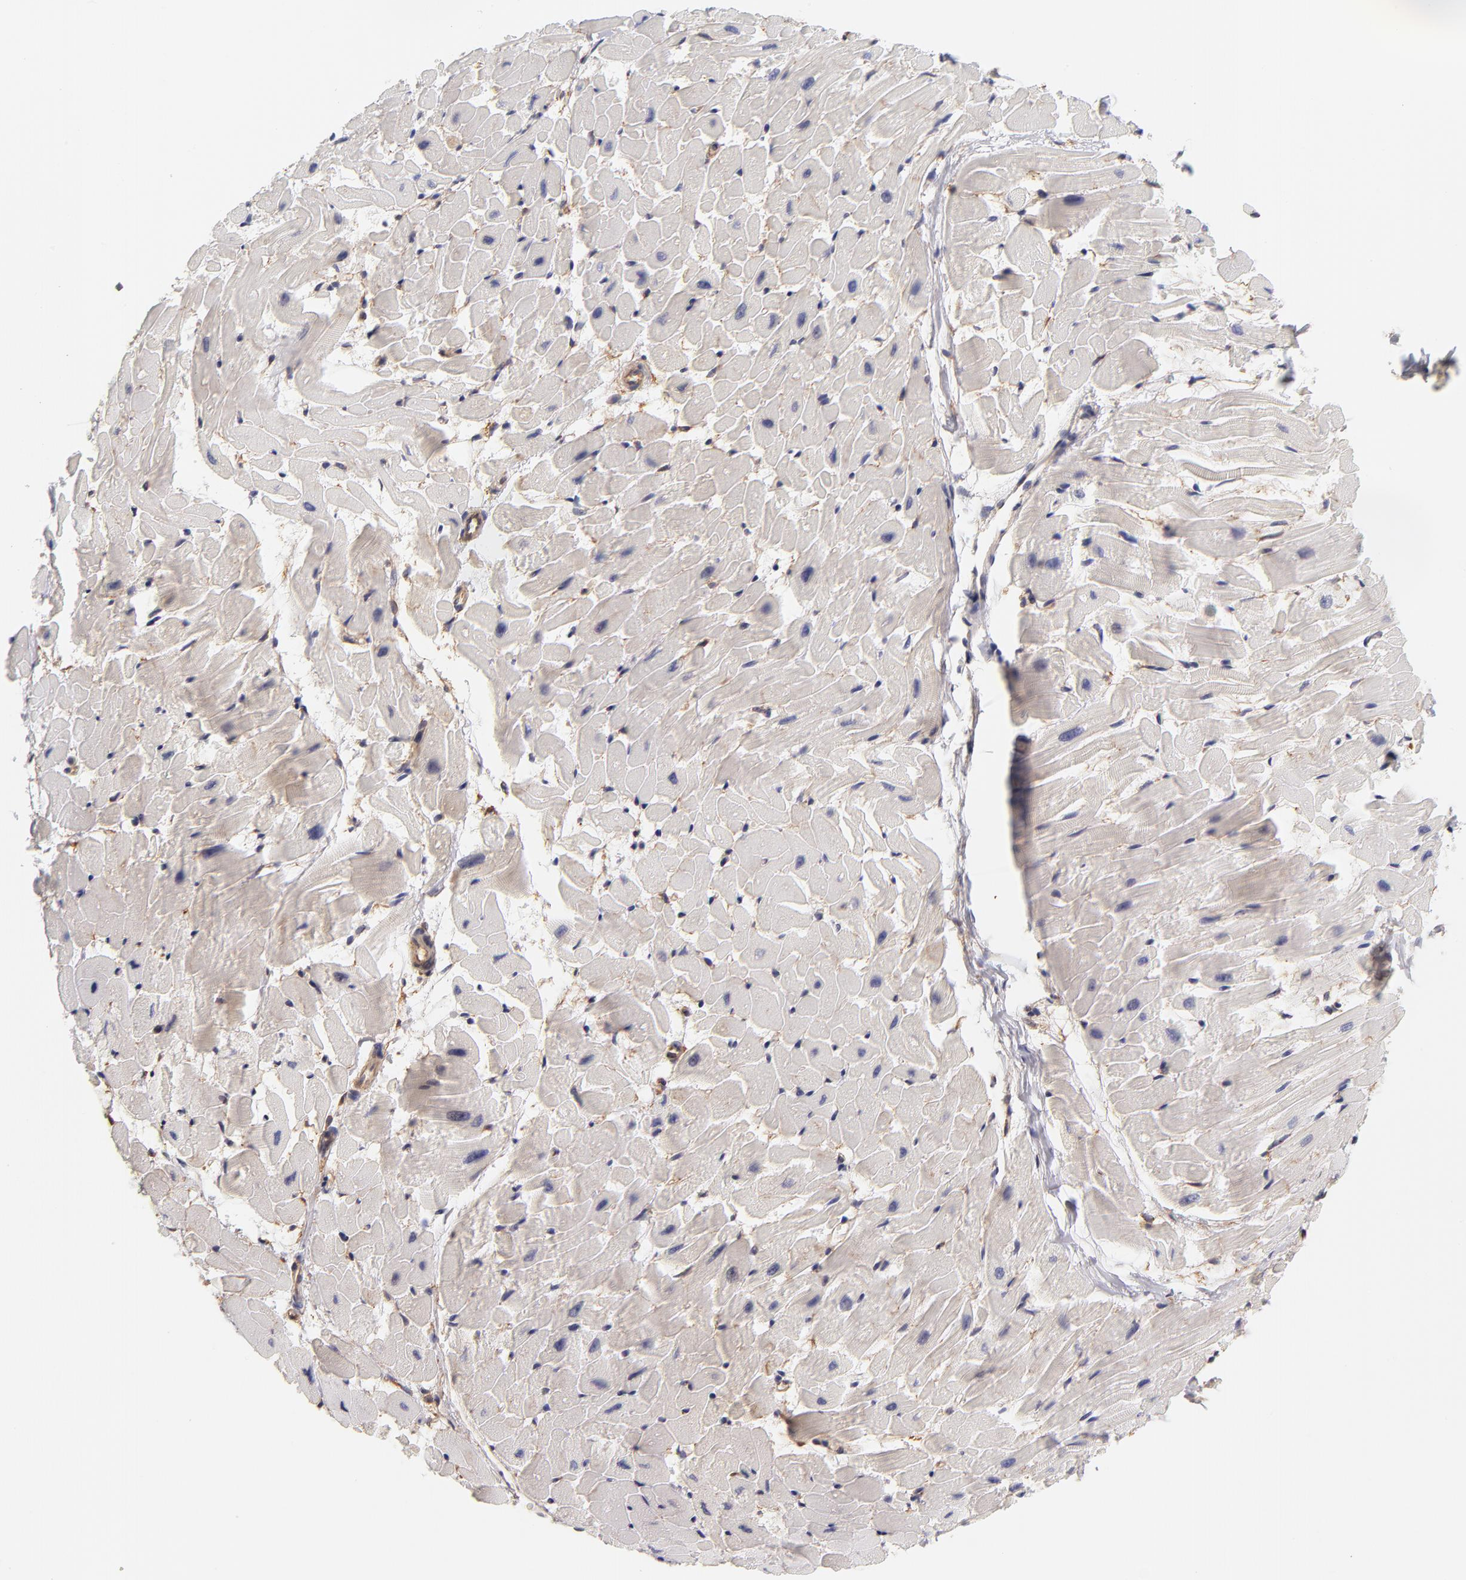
{"staining": {"intensity": "weak", "quantity": "25%-75%", "location": "cytoplasmic/membranous"}, "tissue": "heart muscle", "cell_type": "Cardiomyocytes", "image_type": "normal", "snomed": [{"axis": "morphology", "description": "Normal tissue, NOS"}, {"axis": "topography", "description": "Heart"}], "caption": "DAB (3,3'-diaminobenzidine) immunohistochemical staining of unremarkable heart muscle demonstrates weak cytoplasmic/membranous protein staining in approximately 25%-75% of cardiomyocytes. Immunohistochemistry (ihc) stains the protein in brown and the nuclei are stained blue.", "gene": "FCMR", "patient": {"sex": "female", "age": 19}}